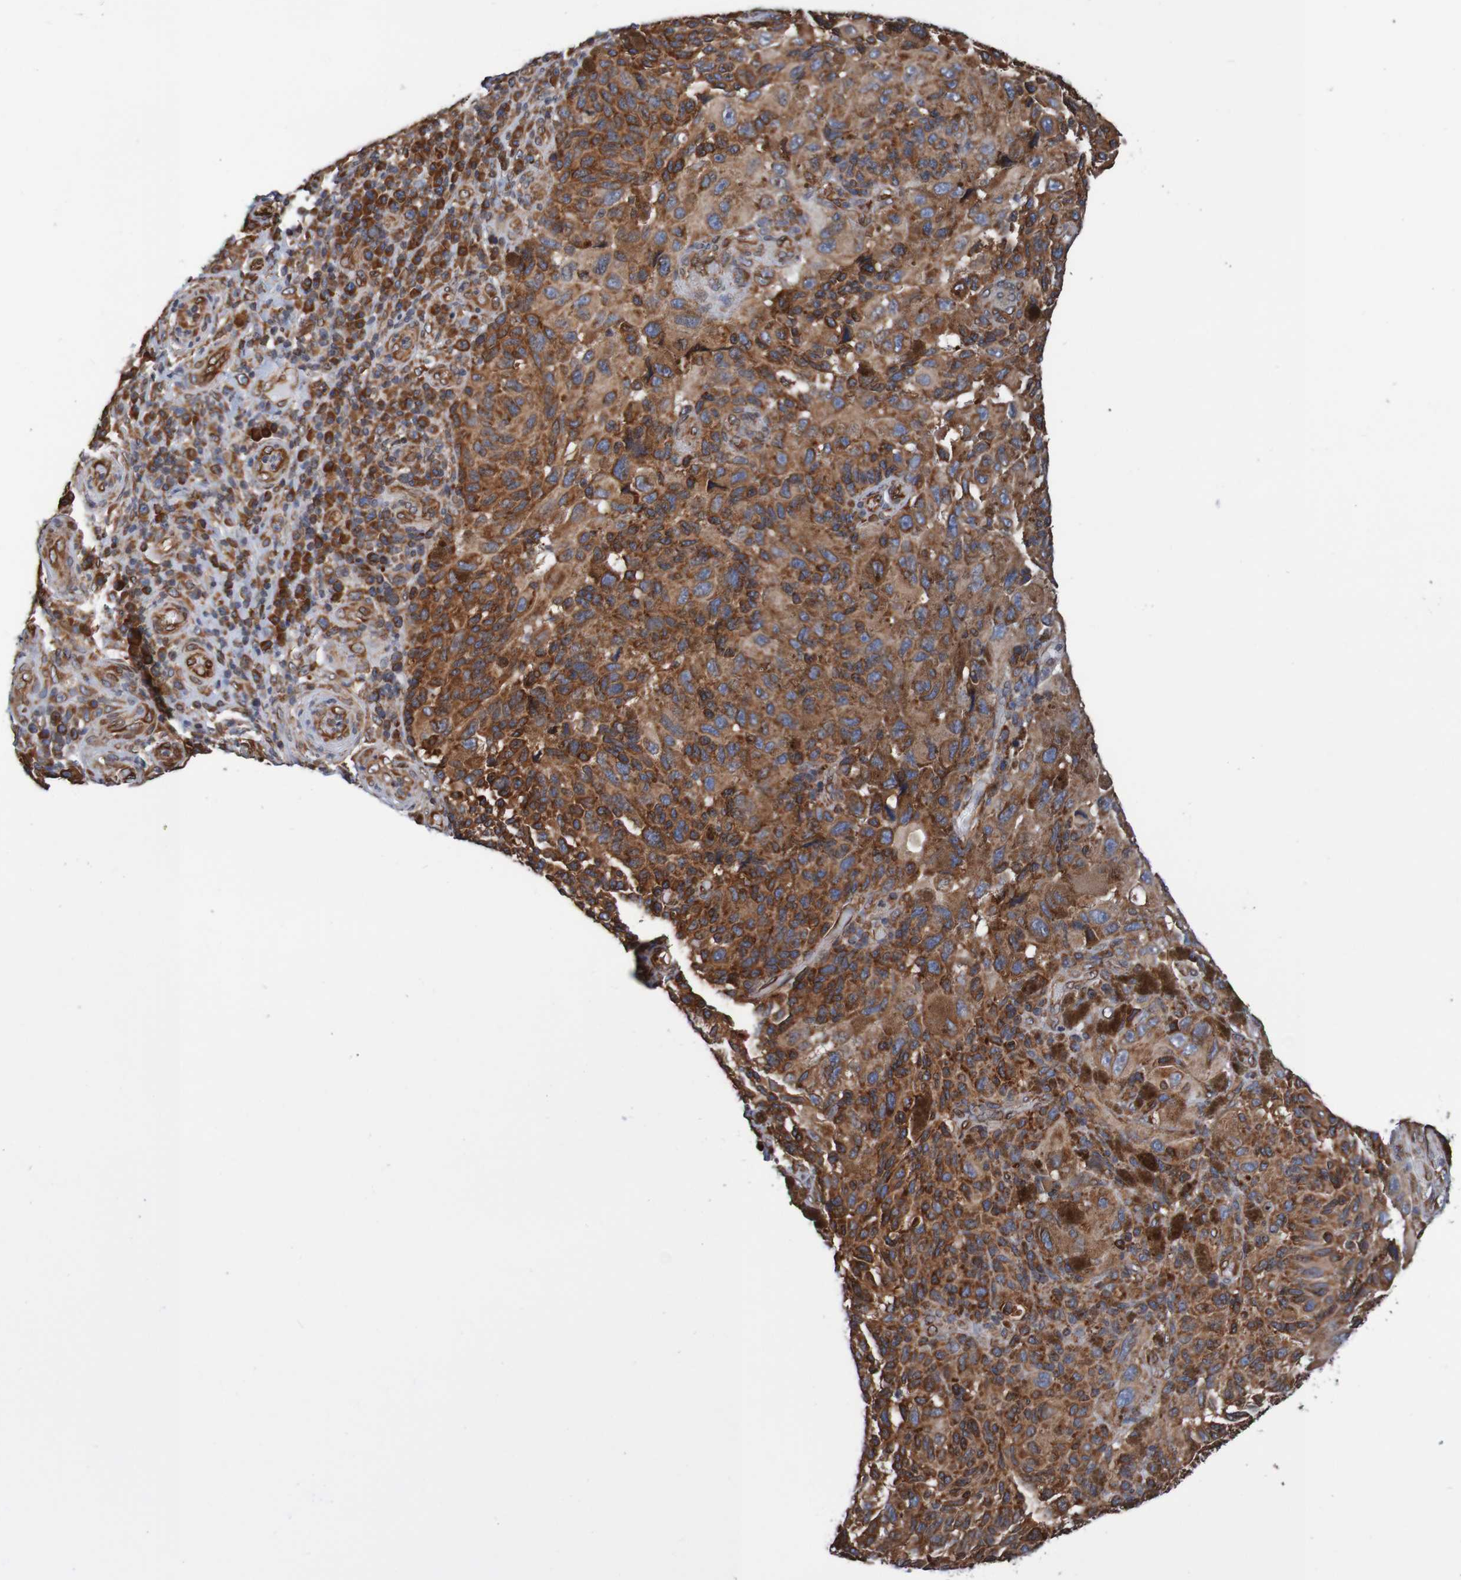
{"staining": {"intensity": "strong", "quantity": ">75%", "location": "cytoplasmic/membranous"}, "tissue": "melanoma", "cell_type": "Tumor cells", "image_type": "cancer", "snomed": [{"axis": "morphology", "description": "Malignant melanoma, NOS"}, {"axis": "topography", "description": "Skin"}], "caption": "Immunohistochemistry (IHC) photomicrograph of neoplastic tissue: melanoma stained using immunohistochemistry reveals high levels of strong protein expression localized specifically in the cytoplasmic/membranous of tumor cells, appearing as a cytoplasmic/membranous brown color.", "gene": "TMEM109", "patient": {"sex": "female", "age": 73}}